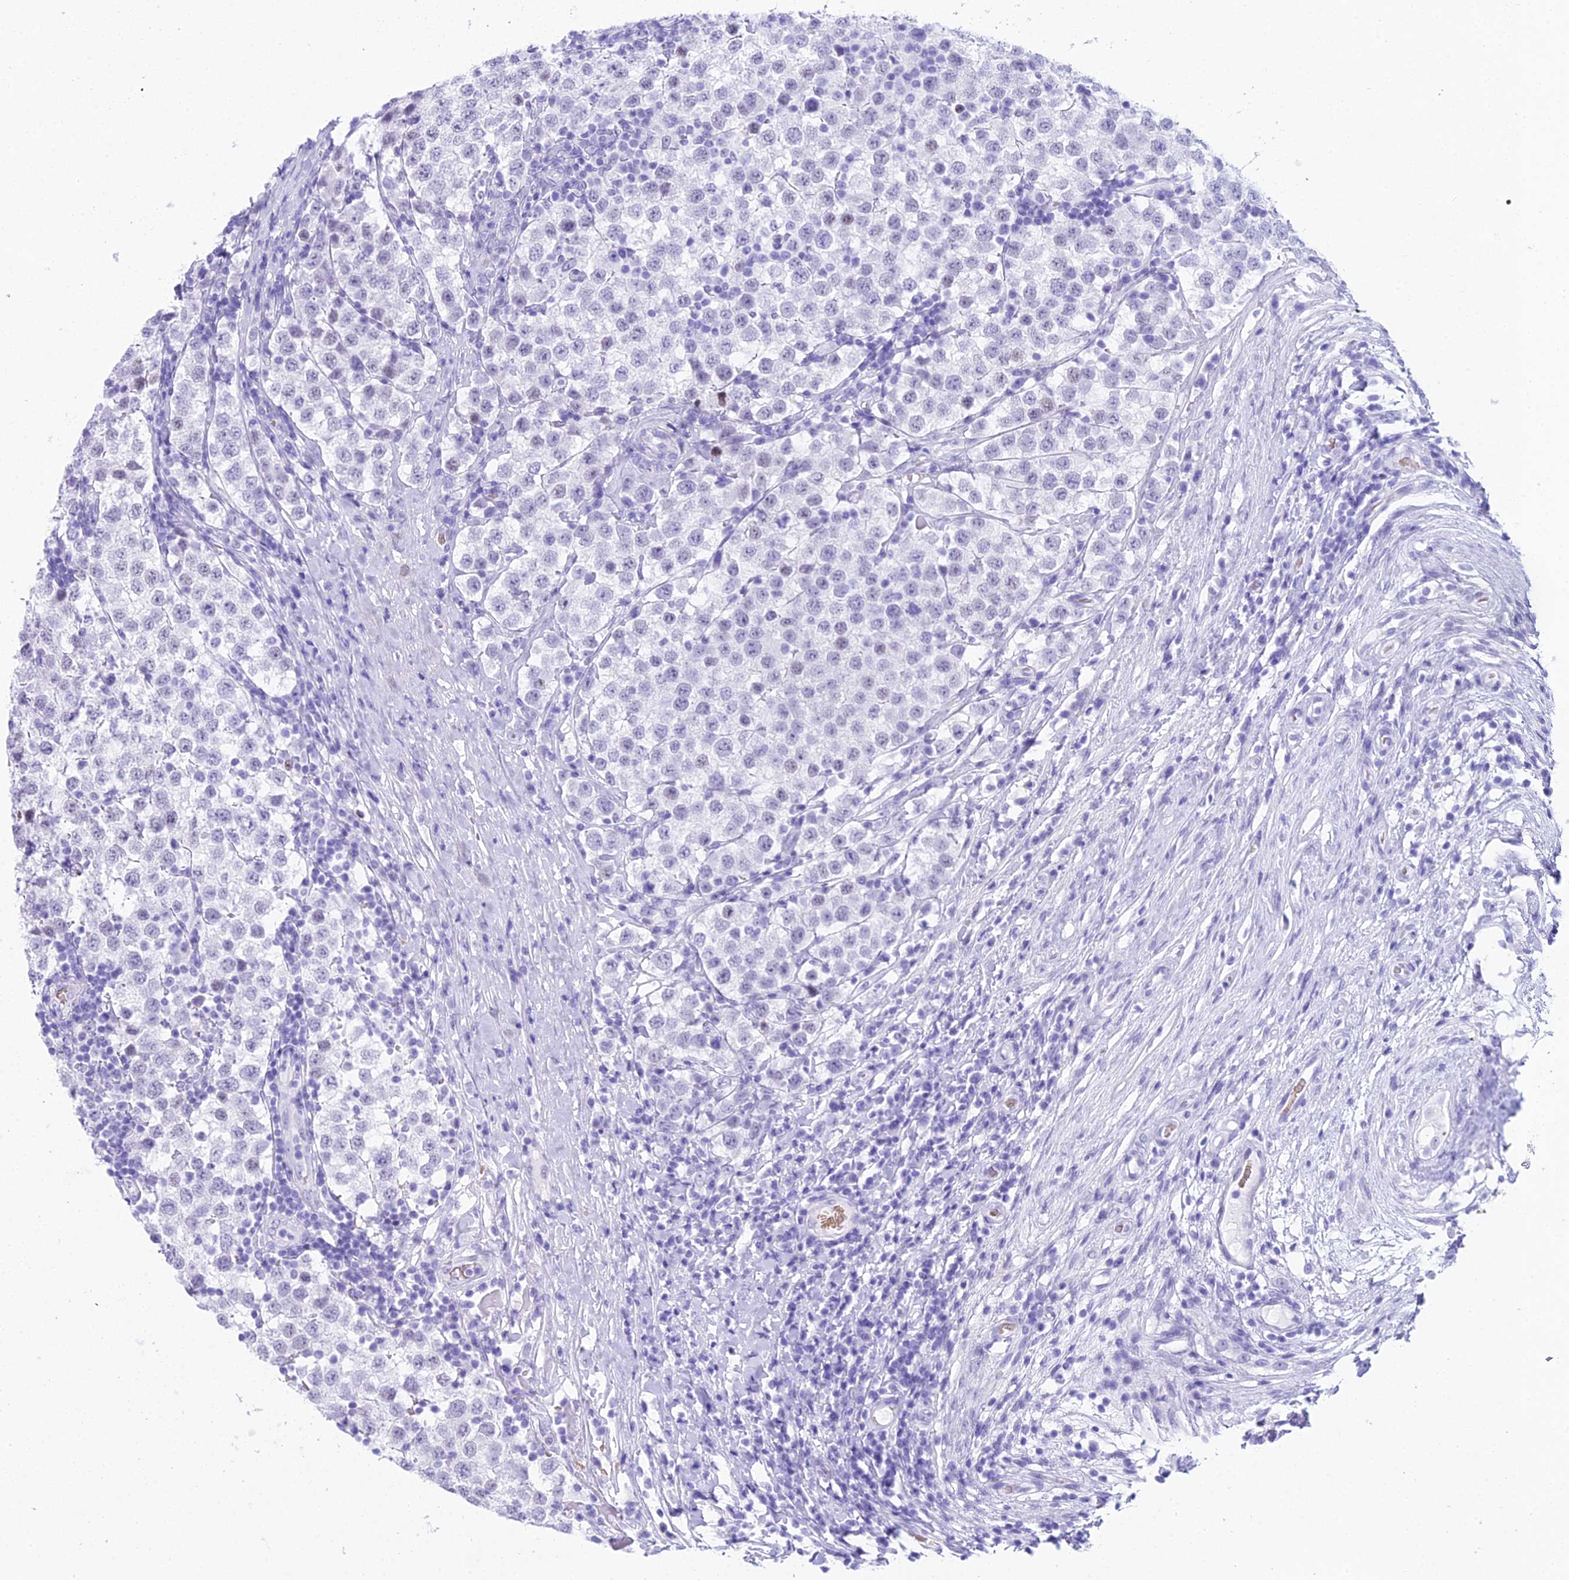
{"staining": {"intensity": "negative", "quantity": "none", "location": "none"}, "tissue": "testis cancer", "cell_type": "Tumor cells", "image_type": "cancer", "snomed": [{"axis": "morphology", "description": "Seminoma, NOS"}, {"axis": "topography", "description": "Testis"}], "caption": "This is an IHC image of human seminoma (testis). There is no expression in tumor cells.", "gene": "RNPS1", "patient": {"sex": "male", "age": 34}}